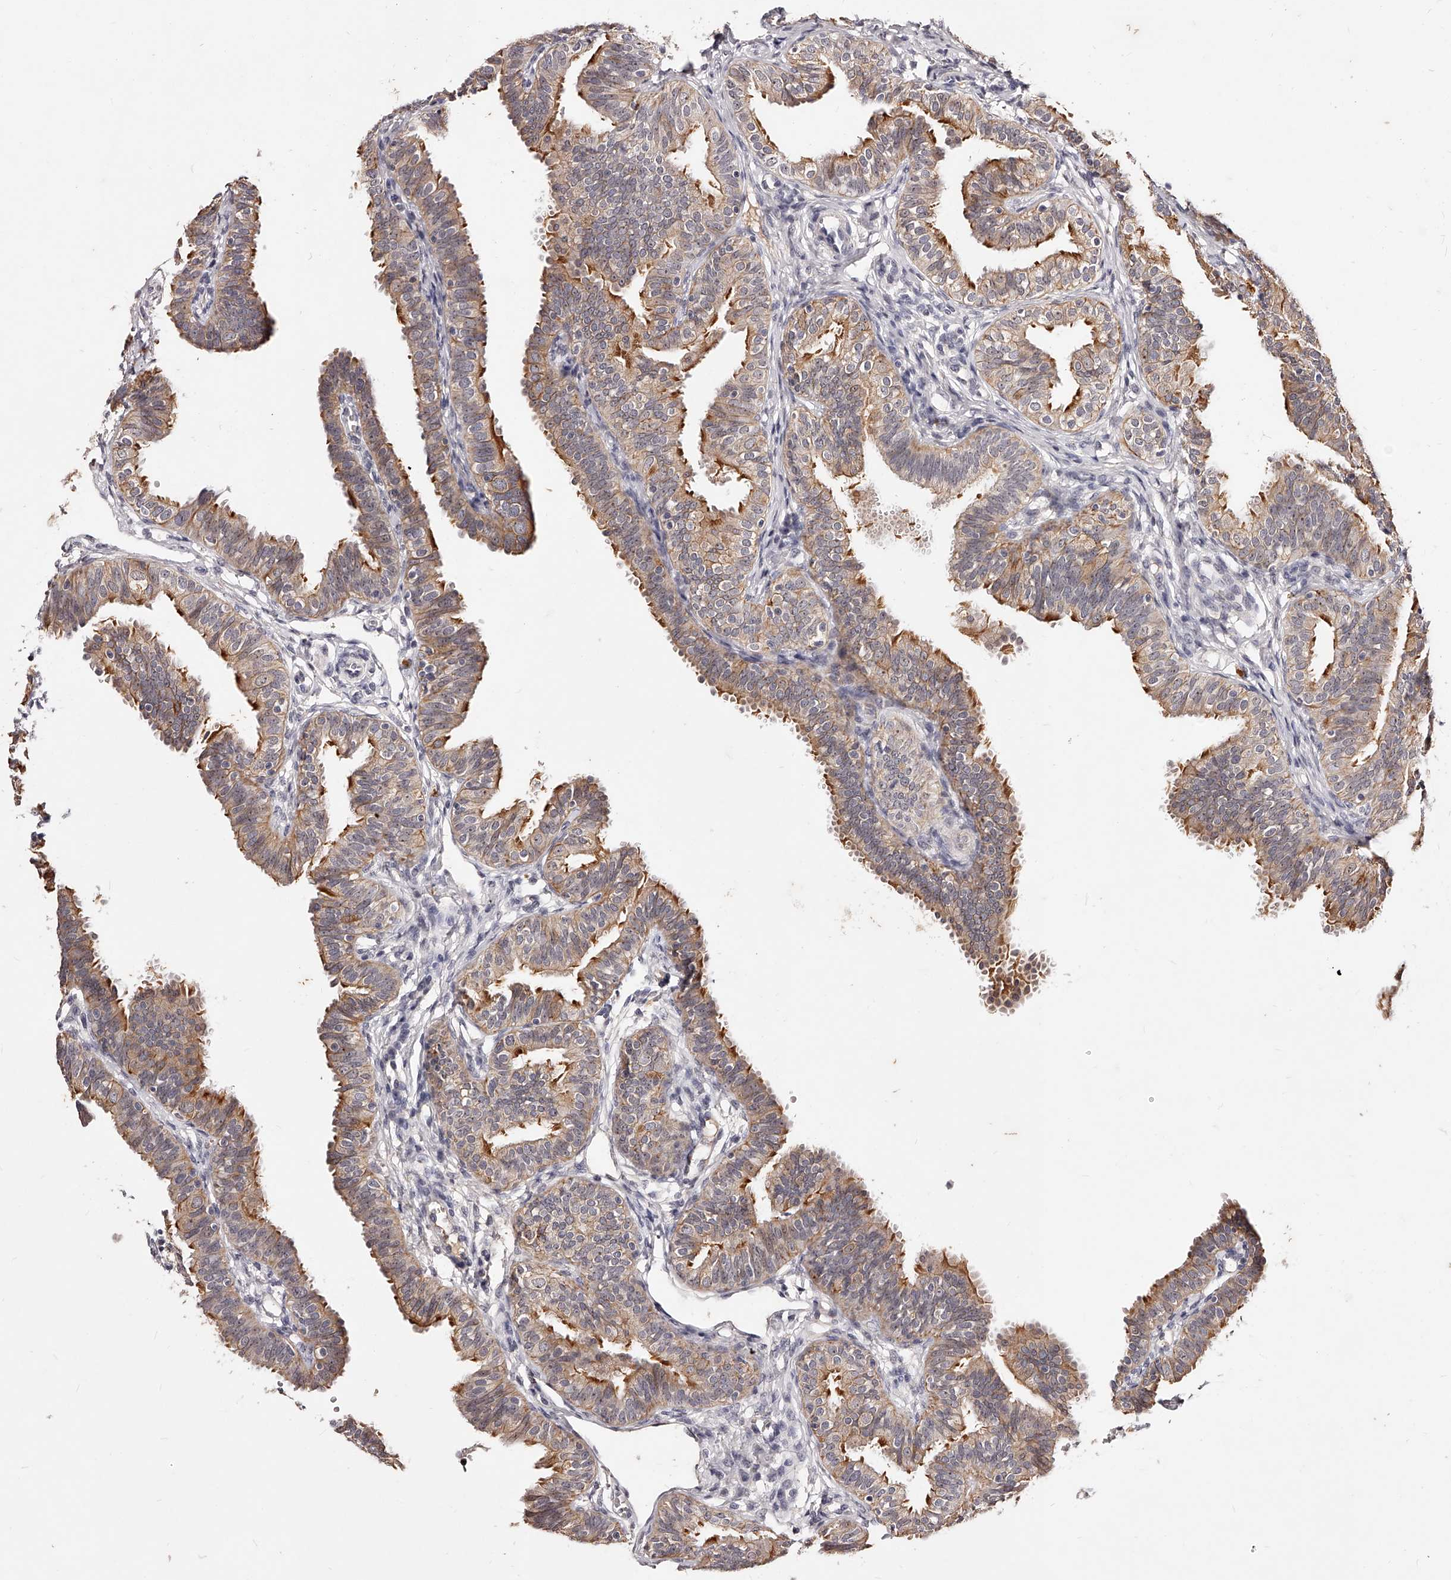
{"staining": {"intensity": "moderate", "quantity": "25%-75%", "location": "cytoplasmic/membranous"}, "tissue": "fallopian tube", "cell_type": "Glandular cells", "image_type": "normal", "snomed": [{"axis": "morphology", "description": "Normal tissue, NOS"}, {"axis": "topography", "description": "Fallopian tube"}], "caption": "This is an image of IHC staining of normal fallopian tube, which shows moderate staining in the cytoplasmic/membranous of glandular cells.", "gene": "PHACTR1", "patient": {"sex": "female", "age": 35}}